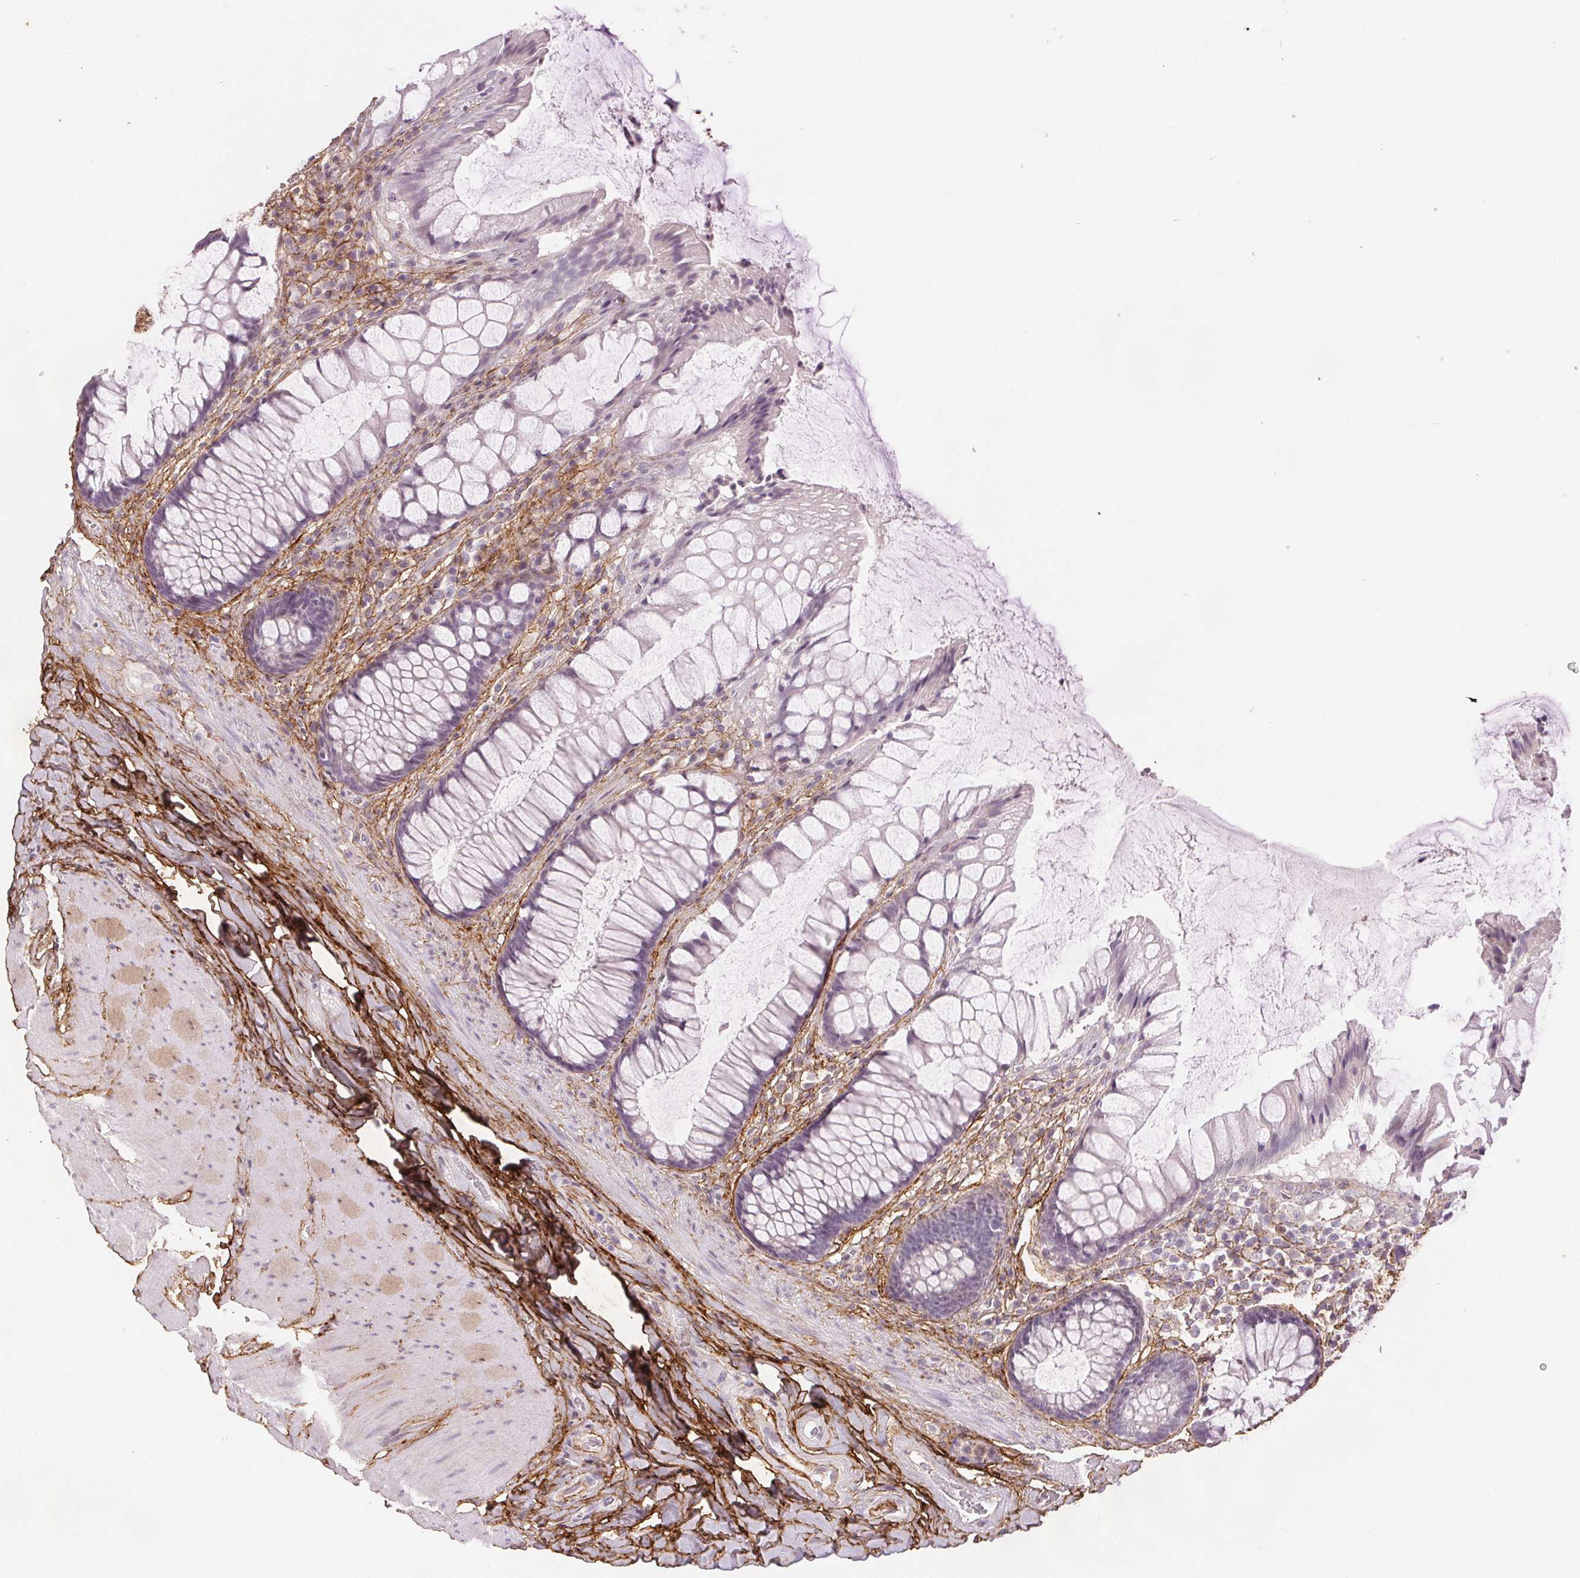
{"staining": {"intensity": "negative", "quantity": "none", "location": "none"}, "tissue": "rectum", "cell_type": "Glandular cells", "image_type": "normal", "snomed": [{"axis": "morphology", "description": "Normal tissue, NOS"}, {"axis": "topography", "description": "Rectum"}], "caption": "DAB immunohistochemical staining of unremarkable human rectum demonstrates no significant expression in glandular cells.", "gene": "FBN1", "patient": {"sex": "female", "age": 58}}